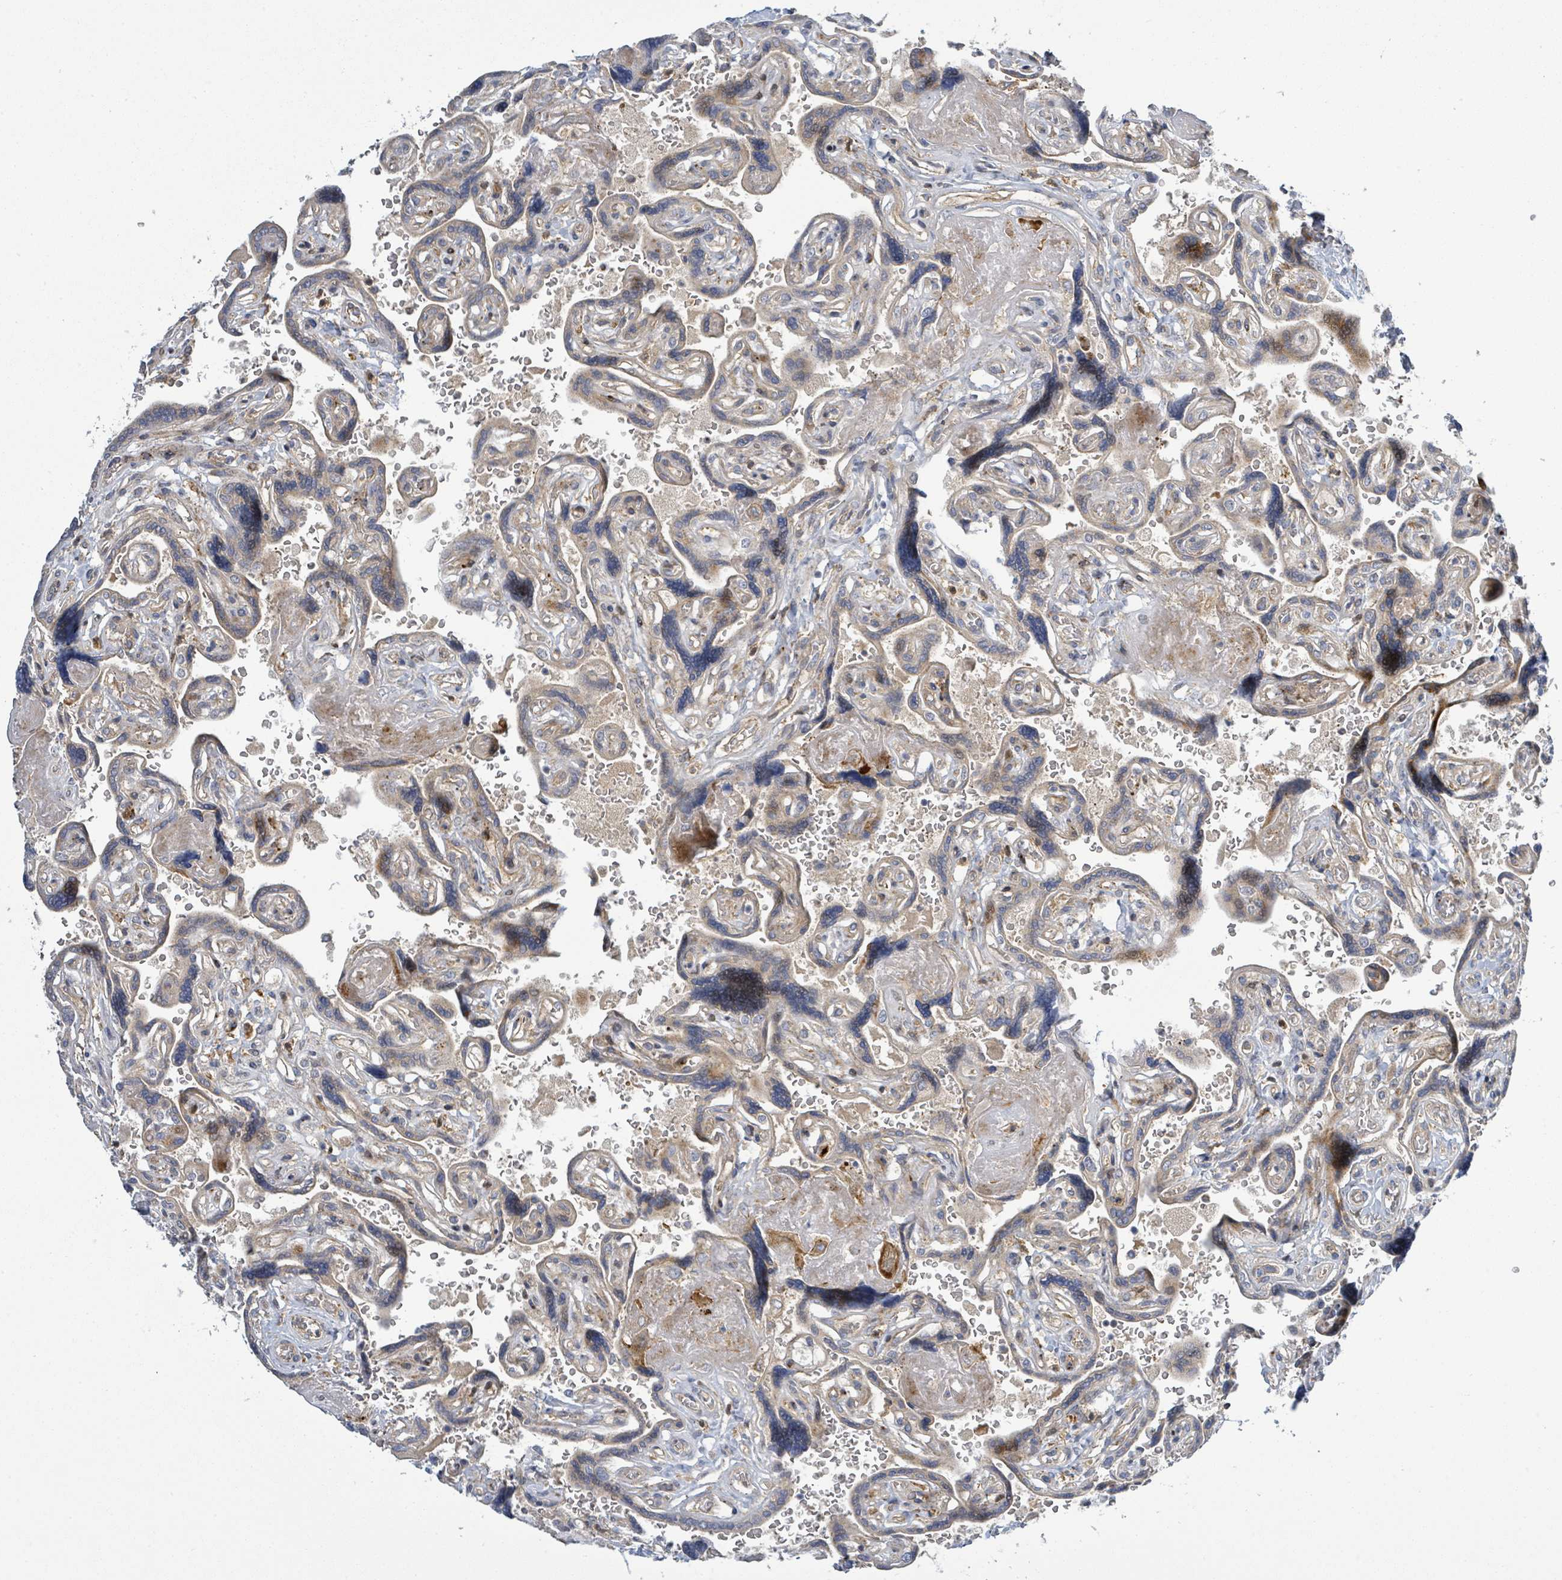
{"staining": {"intensity": "weak", "quantity": "25%-75%", "location": "cytoplasmic/membranous"}, "tissue": "placenta", "cell_type": "Trophoblastic cells", "image_type": "normal", "snomed": [{"axis": "morphology", "description": "Normal tissue, NOS"}, {"axis": "topography", "description": "Placenta"}], "caption": "A low amount of weak cytoplasmic/membranous expression is present in approximately 25%-75% of trophoblastic cells in benign placenta.", "gene": "CFAP210", "patient": {"sex": "female", "age": 32}}